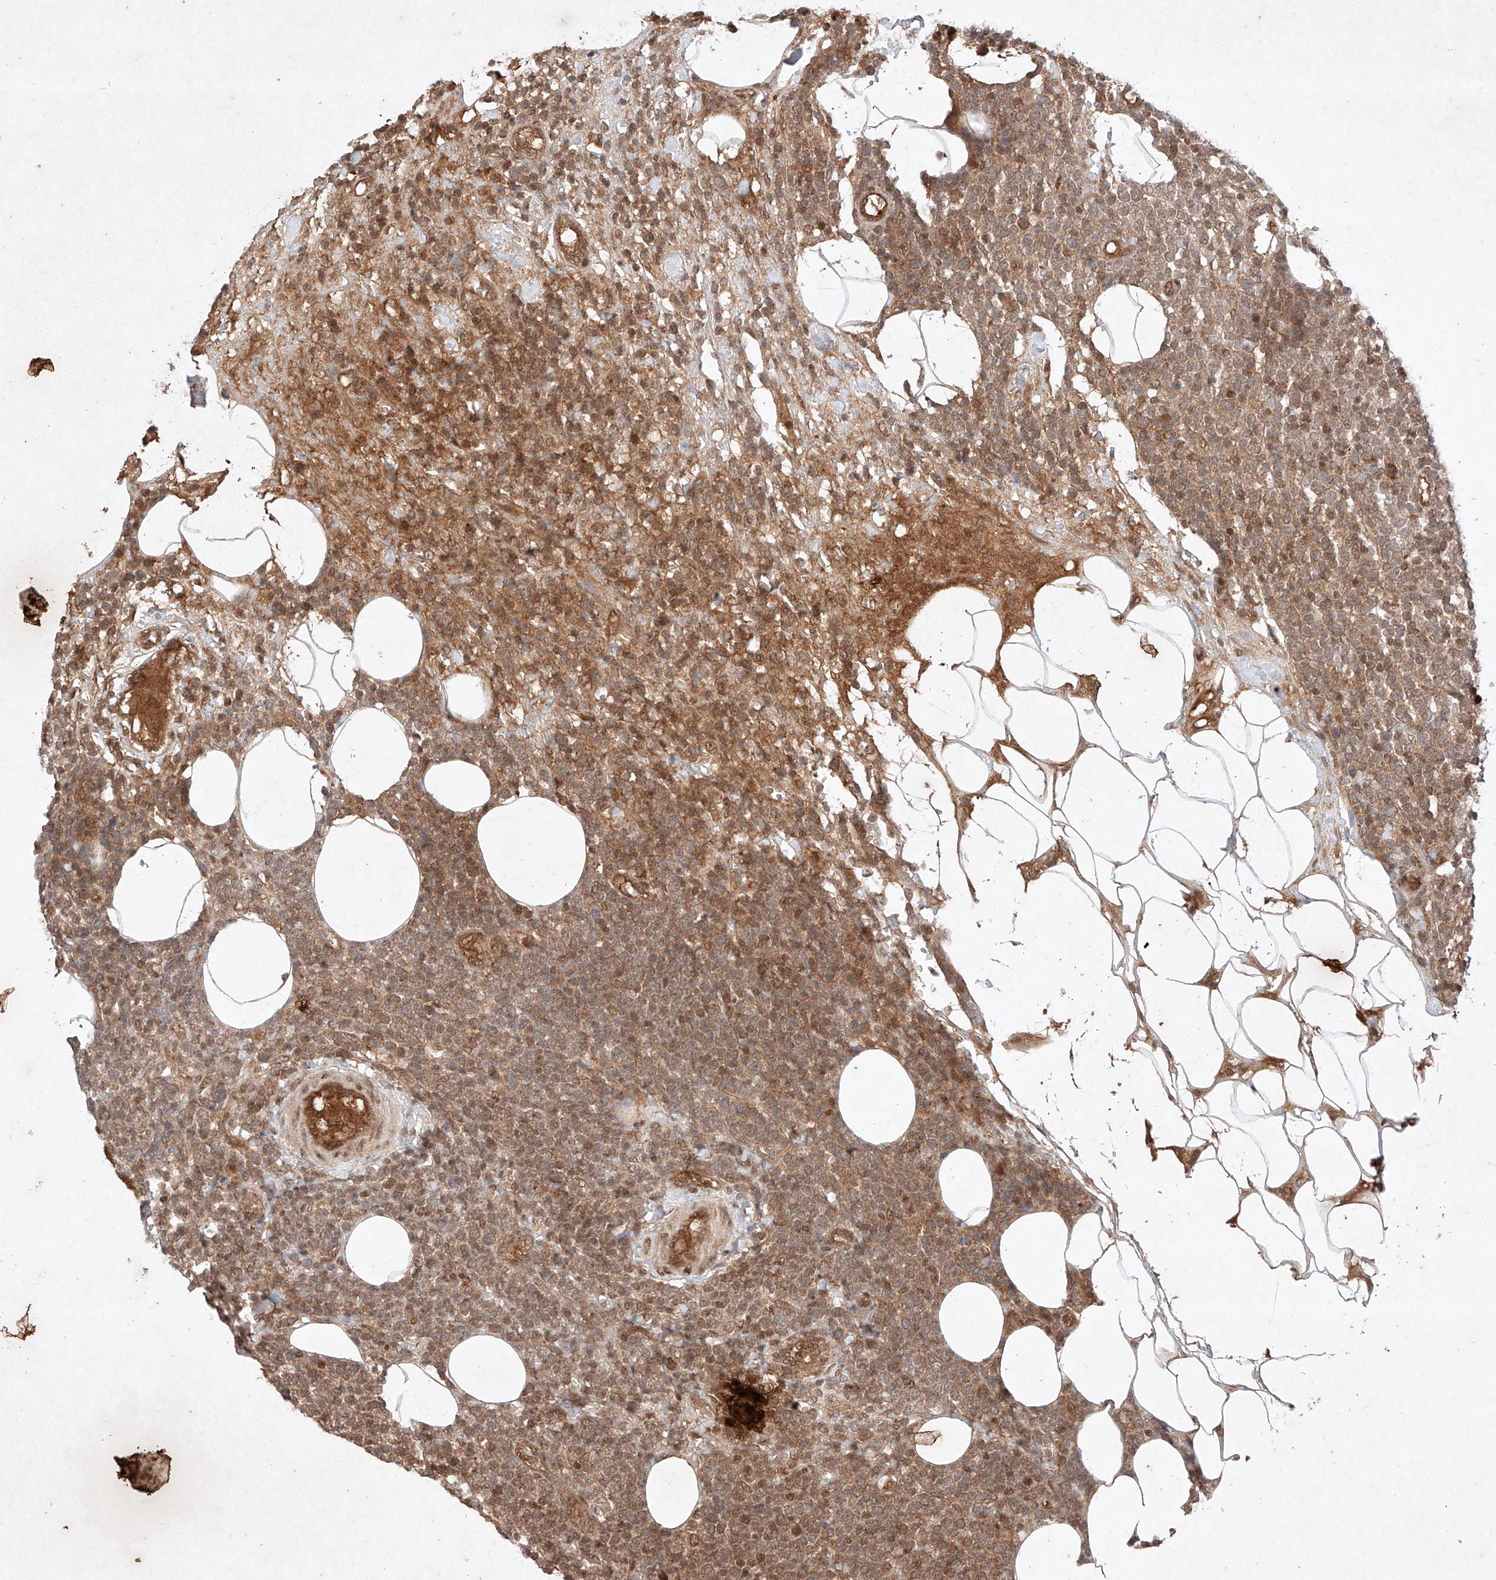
{"staining": {"intensity": "moderate", "quantity": ">75%", "location": "cytoplasmic/membranous,nuclear"}, "tissue": "lymphoma", "cell_type": "Tumor cells", "image_type": "cancer", "snomed": [{"axis": "morphology", "description": "Malignant lymphoma, non-Hodgkin's type, High grade"}, {"axis": "topography", "description": "Lymph node"}], "caption": "Immunohistochemical staining of human high-grade malignant lymphoma, non-Hodgkin's type exhibits medium levels of moderate cytoplasmic/membranous and nuclear protein expression in about >75% of tumor cells.", "gene": "RNF31", "patient": {"sex": "male", "age": 61}}